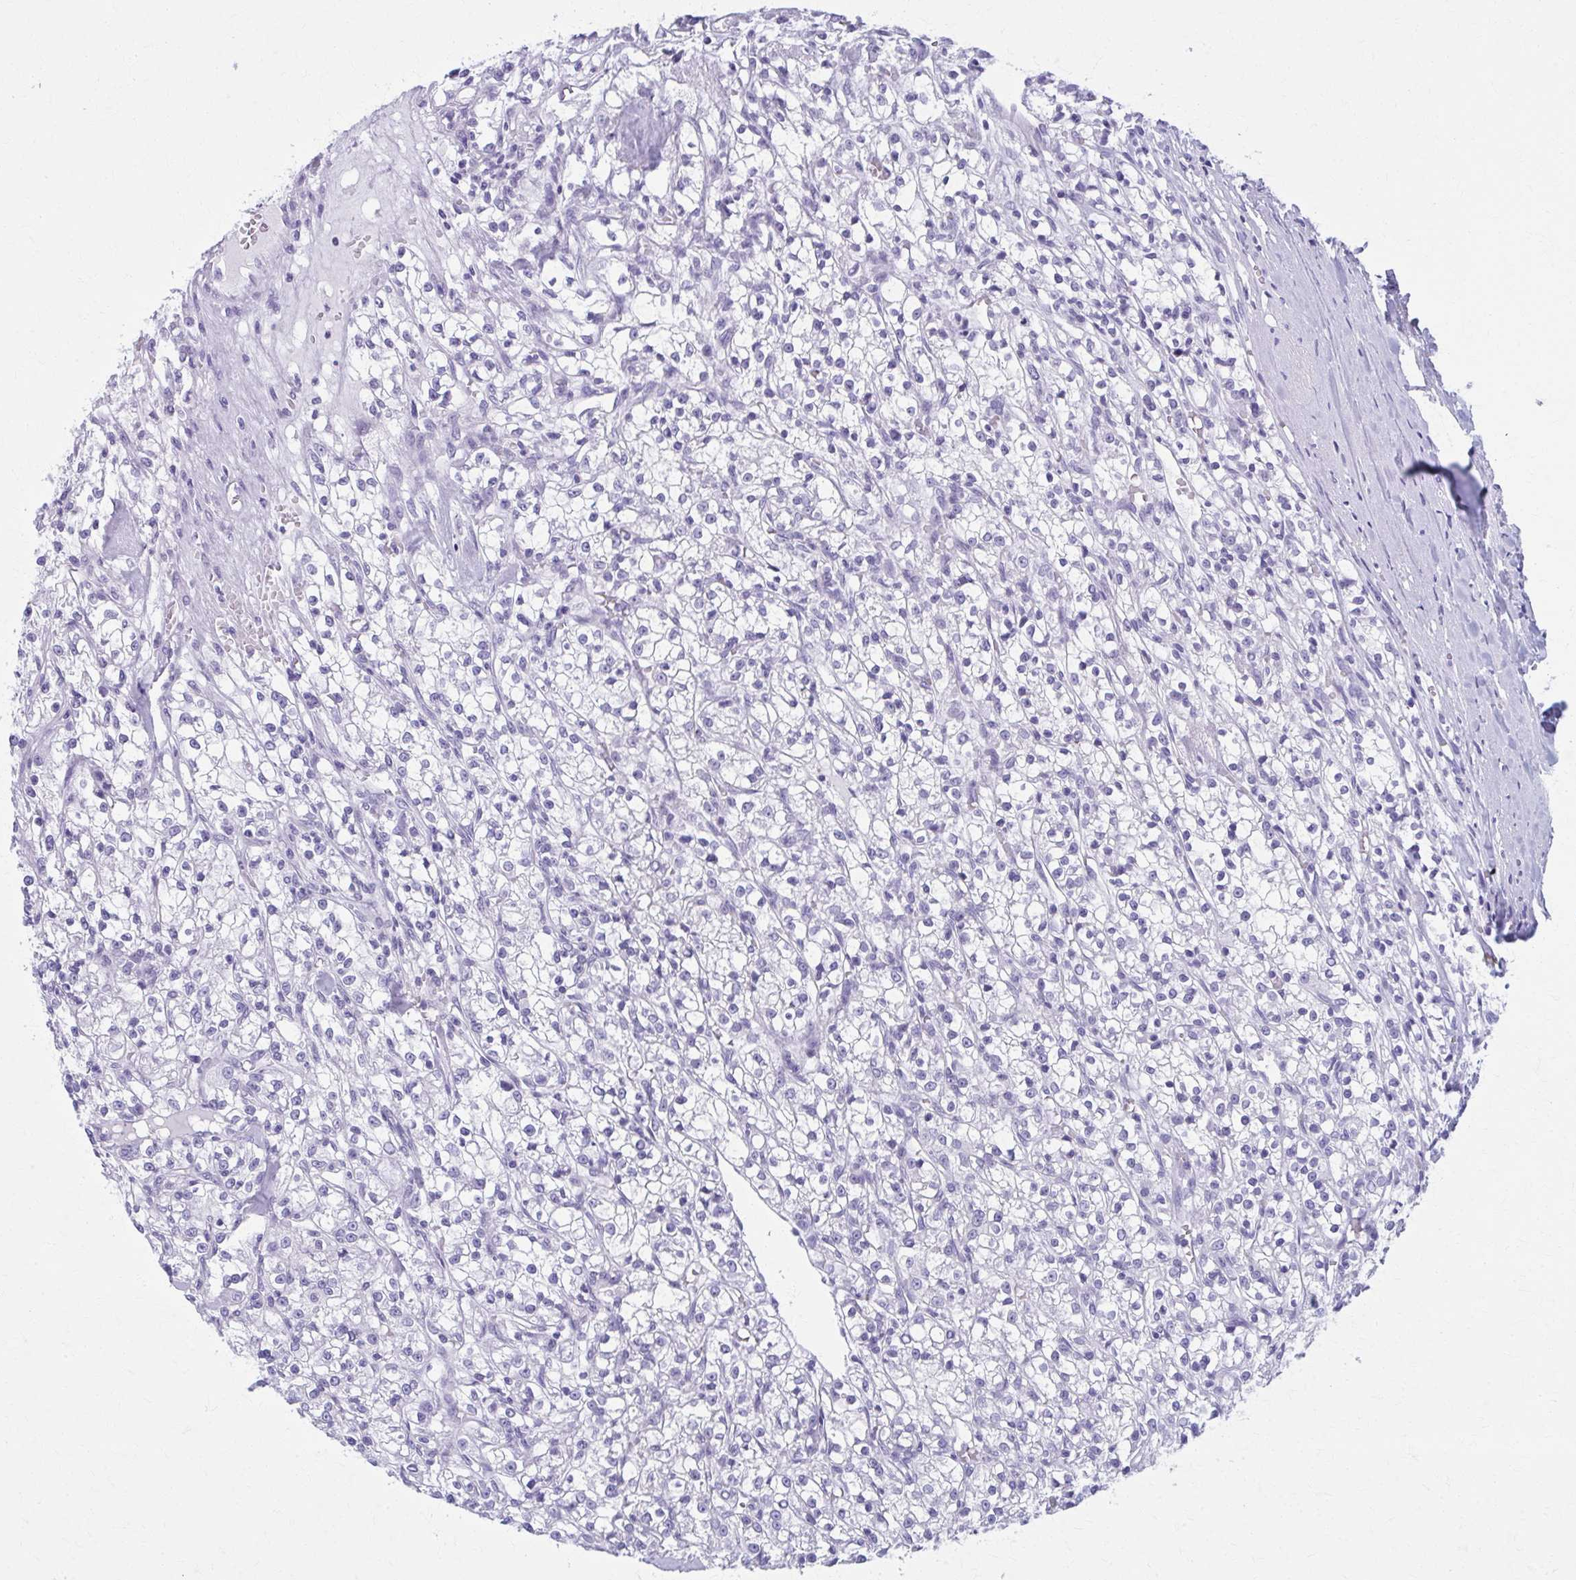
{"staining": {"intensity": "negative", "quantity": "none", "location": "none"}, "tissue": "renal cancer", "cell_type": "Tumor cells", "image_type": "cancer", "snomed": [{"axis": "morphology", "description": "Adenocarcinoma, NOS"}, {"axis": "topography", "description": "Kidney"}], "caption": "Immunohistochemical staining of human renal adenocarcinoma exhibits no significant expression in tumor cells. (Stains: DAB (3,3'-diaminobenzidine) IHC with hematoxylin counter stain, Microscopy: brightfield microscopy at high magnification).", "gene": "MPLKIP", "patient": {"sex": "female", "age": 59}}